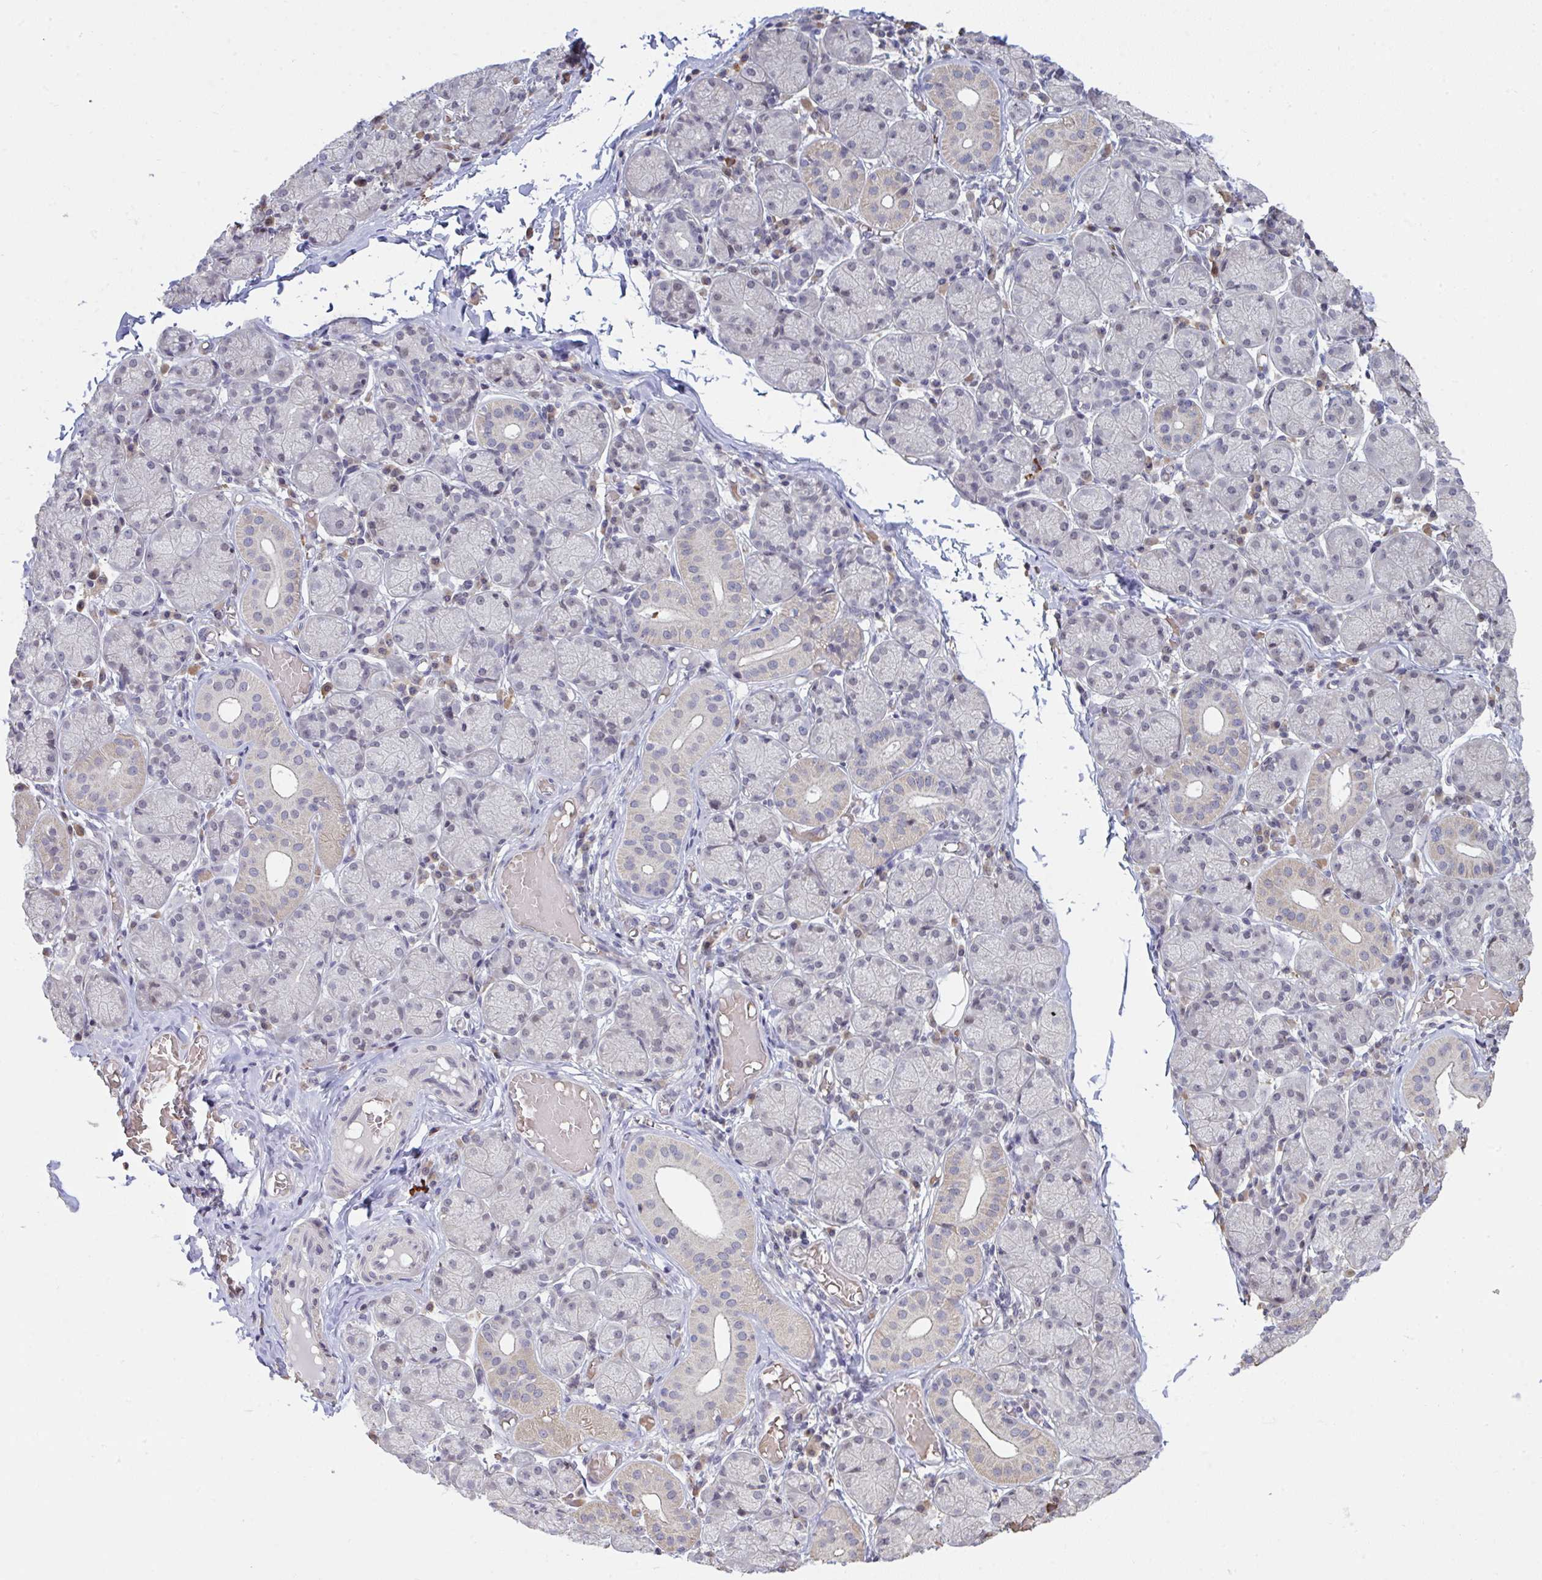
{"staining": {"intensity": "weak", "quantity": "<25%", "location": "cytoplasmic/membranous"}, "tissue": "salivary gland", "cell_type": "Glandular cells", "image_type": "normal", "snomed": [{"axis": "morphology", "description": "Normal tissue, NOS"}, {"axis": "topography", "description": "Salivary gland"}], "caption": "Photomicrograph shows no protein expression in glandular cells of unremarkable salivary gland.", "gene": "SAP30", "patient": {"sex": "female", "age": 24}}